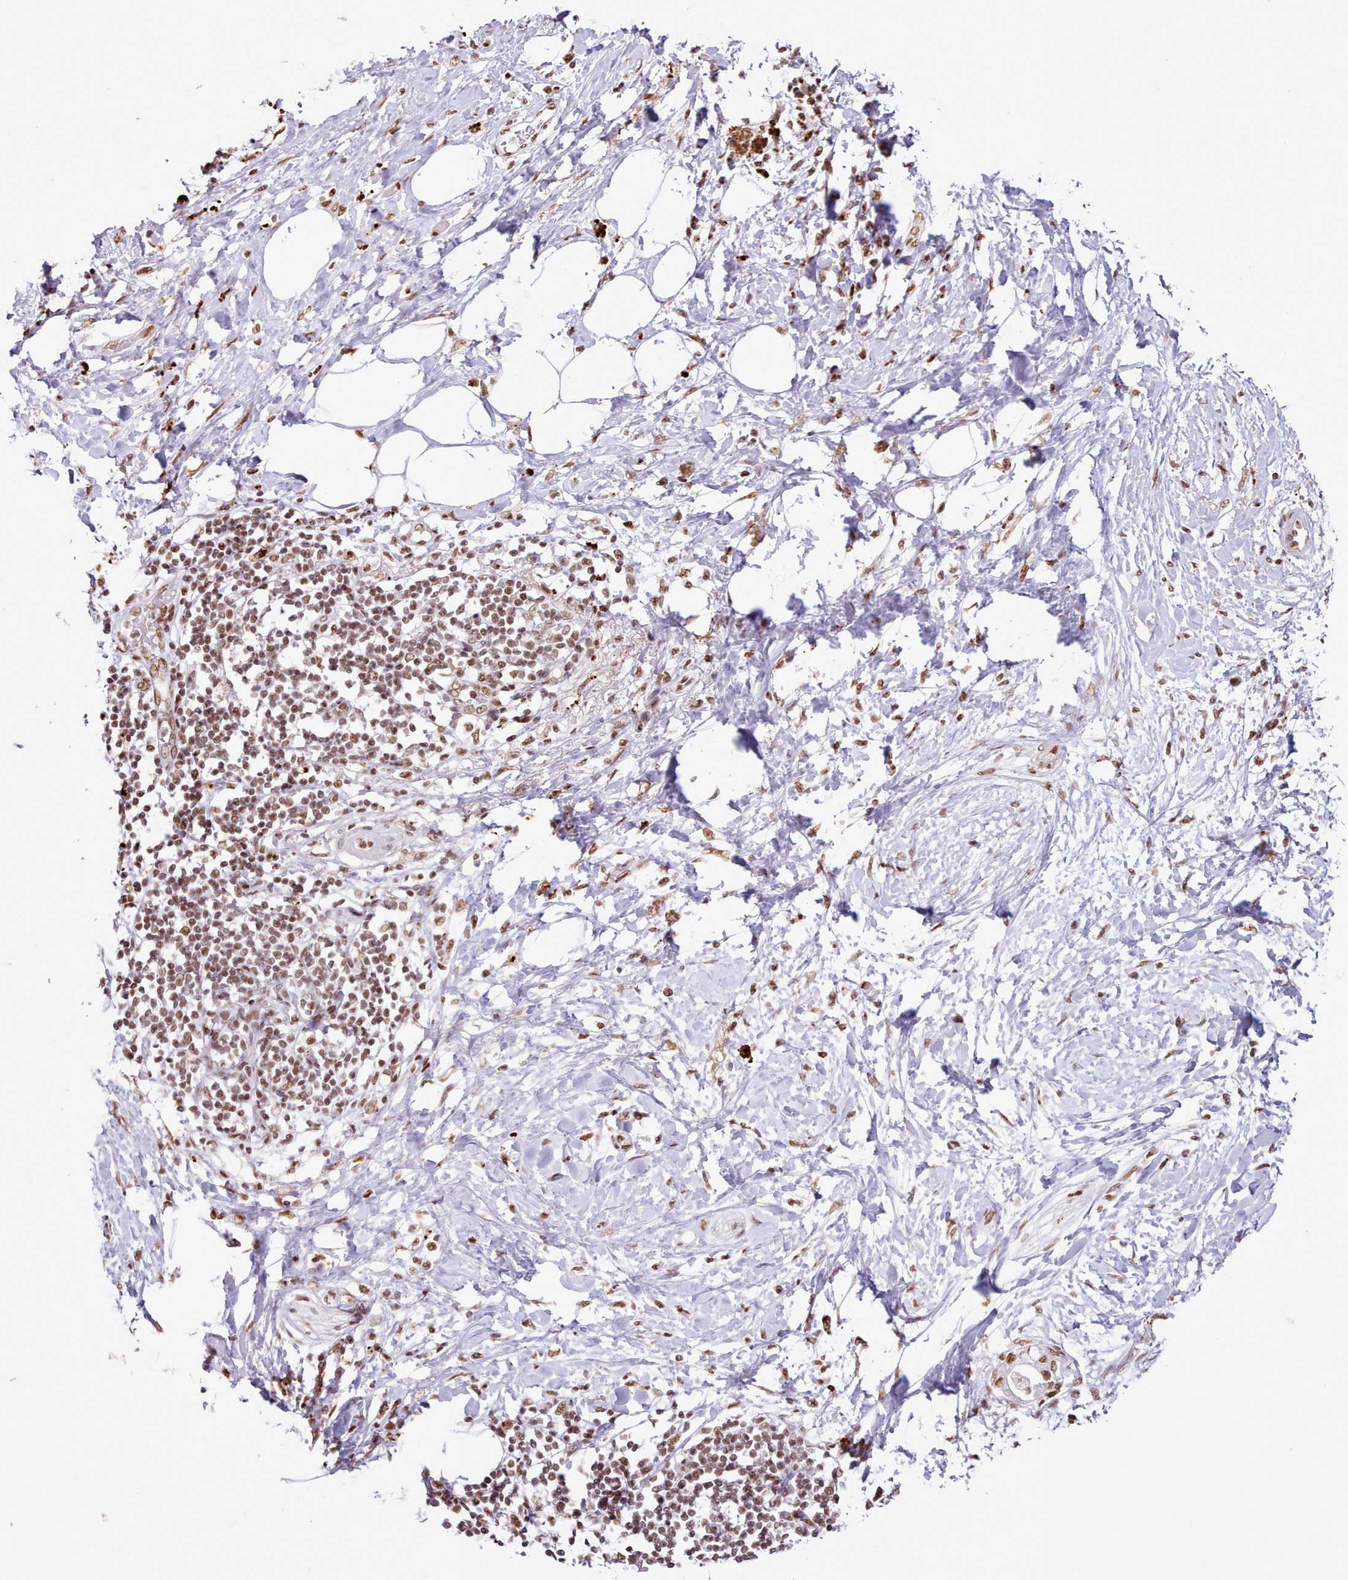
{"staining": {"intensity": "negative", "quantity": "none", "location": "none"}, "tissue": "adipose tissue", "cell_type": "Adipocytes", "image_type": "normal", "snomed": [{"axis": "morphology", "description": "Normal tissue, NOS"}, {"axis": "morphology", "description": "Adenocarcinoma, NOS"}, {"axis": "topography", "description": "Duodenum"}, {"axis": "topography", "description": "Peripheral nerve tissue"}], "caption": "A high-resolution image shows IHC staining of benign adipose tissue, which exhibits no significant positivity in adipocytes. The staining was performed using DAB (3,3'-diaminobenzidine) to visualize the protein expression in brown, while the nuclei were stained in blue with hematoxylin (Magnification: 20x).", "gene": "TAF15", "patient": {"sex": "female", "age": 60}}